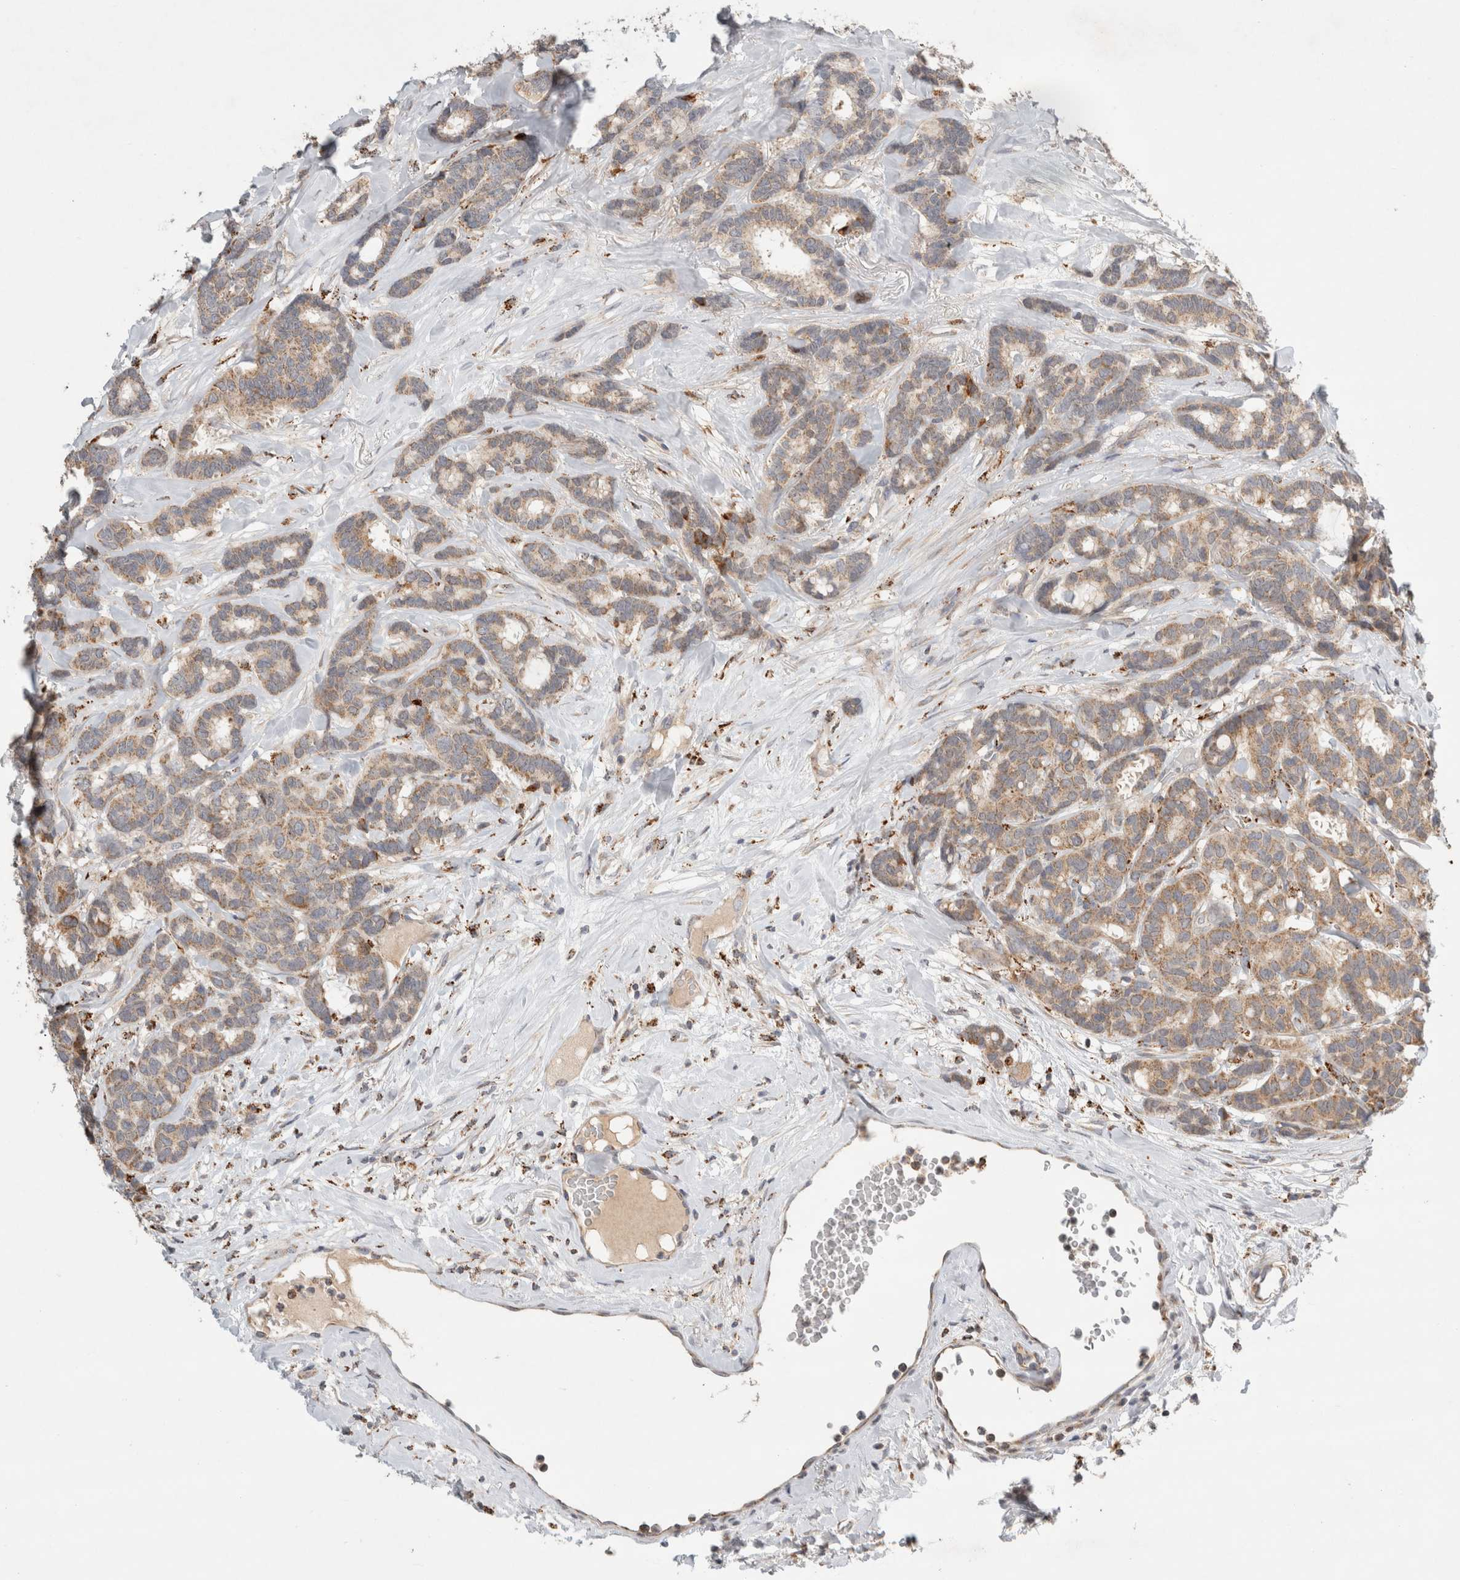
{"staining": {"intensity": "weak", "quantity": ">75%", "location": "cytoplasmic/membranous"}, "tissue": "breast cancer", "cell_type": "Tumor cells", "image_type": "cancer", "snomed": [{"axis": "morphology", "description": "Duct carcinoma"}, {"axis": "topography", "description": "Breast"}], "caption": "An IHC image of tumor tissue is shown. Protein staining in brown shows weak cytoplasmic/membranous positivity in breast infiltrating ductal carcinoma within tumor cells.", "gene": "HROB", "patient": {"sex": "female", "age": 87}}